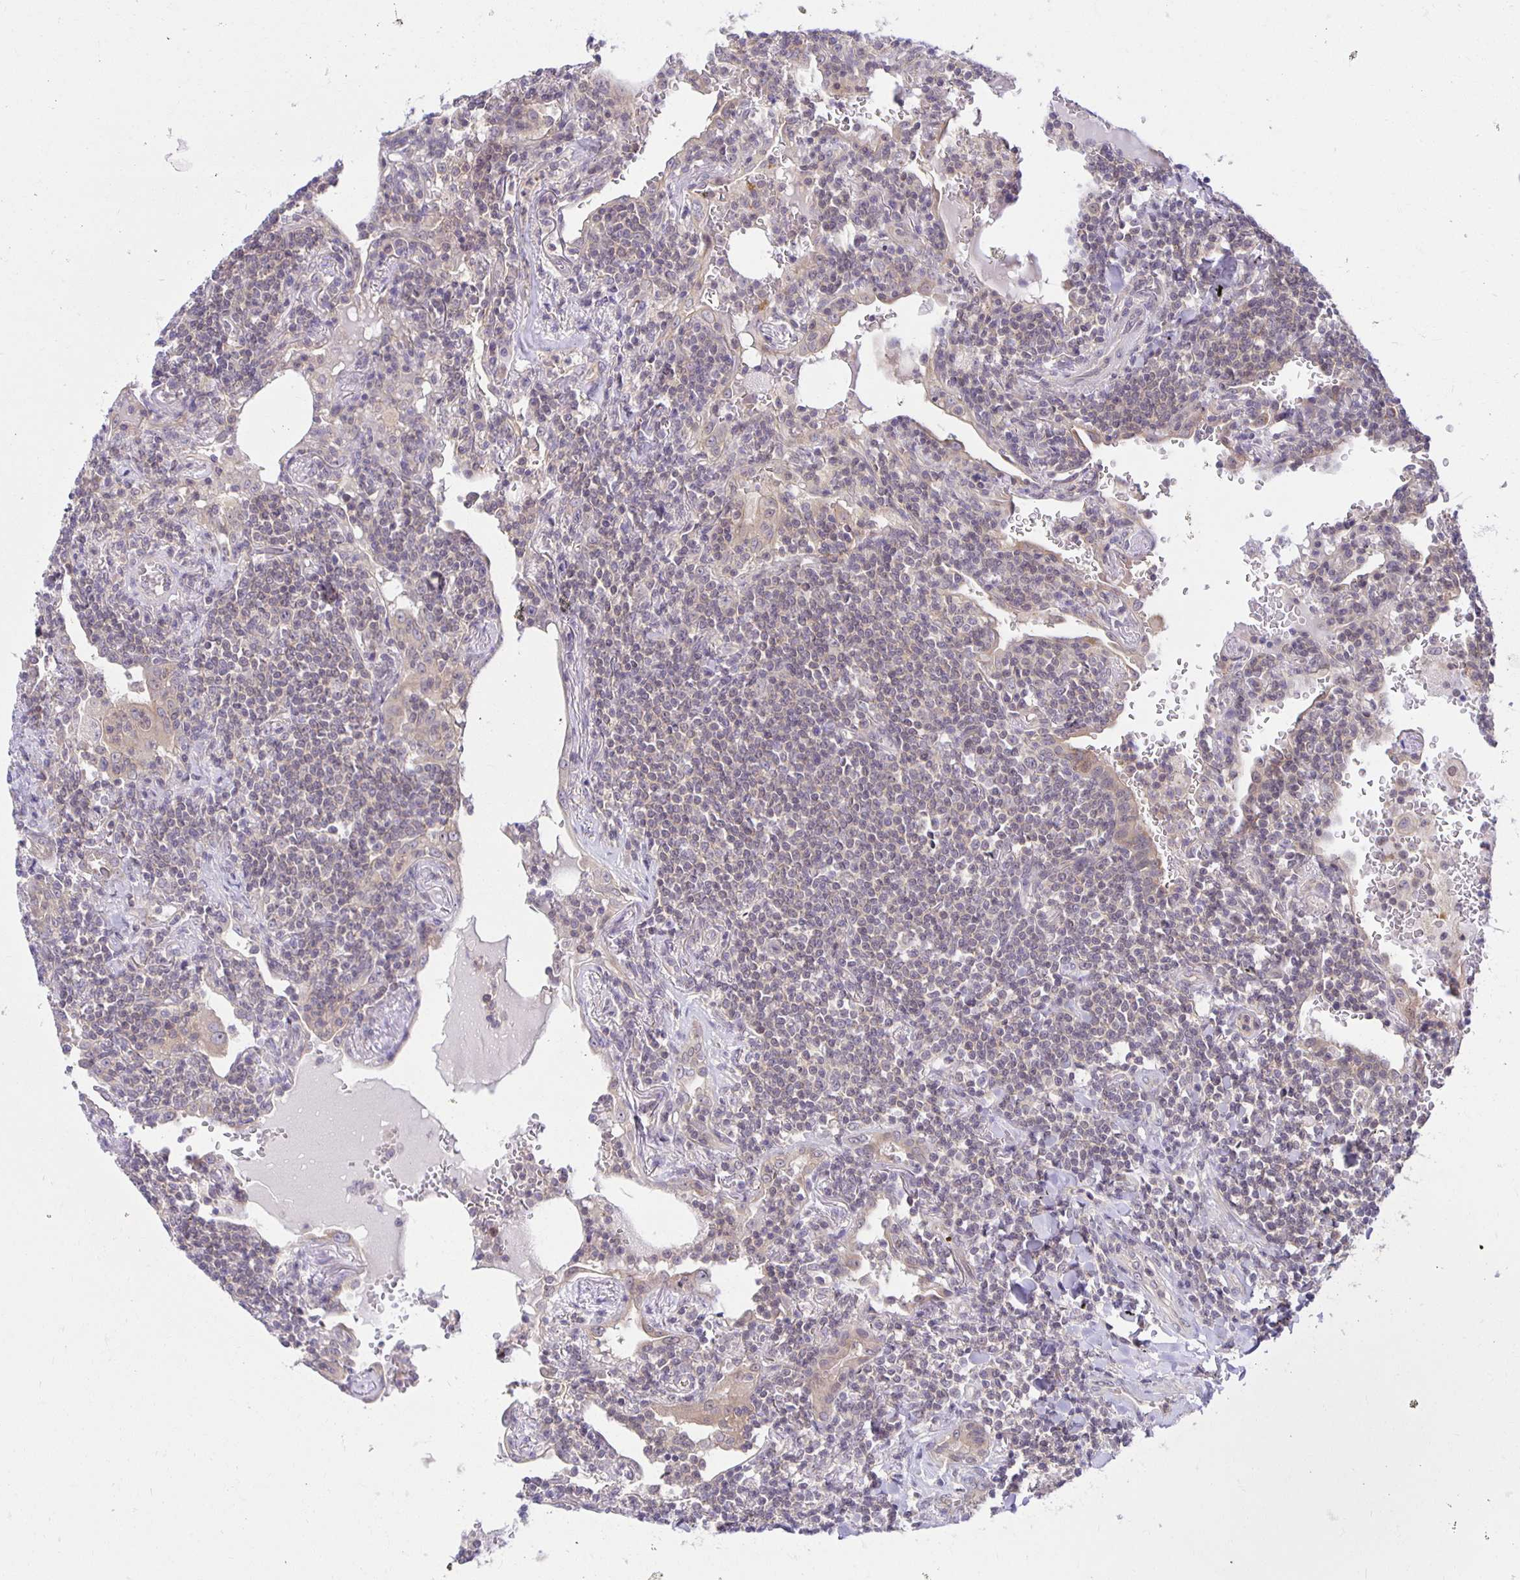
{"staining": {"intensity": "negative", "quantity": "none", "location": "none"}, "tissue": "lymphoma", "cell_type": "Tumor cells", "image_type": "cancer", "snomed": [{"axis": "morphology", "description": "Malignant lymphoma, non-Hodgkin's type, Low grade"}, {"axis": "topography", "description": "Lung"}], "caption": "Immunohistochemistry (IHC) of human malignant lymphoma, non-Hodgkin's type (low-grade) shows no staining in tumor cells.", "gene": "MIEN1", "patient": {"sex": "female", "age": 71}}